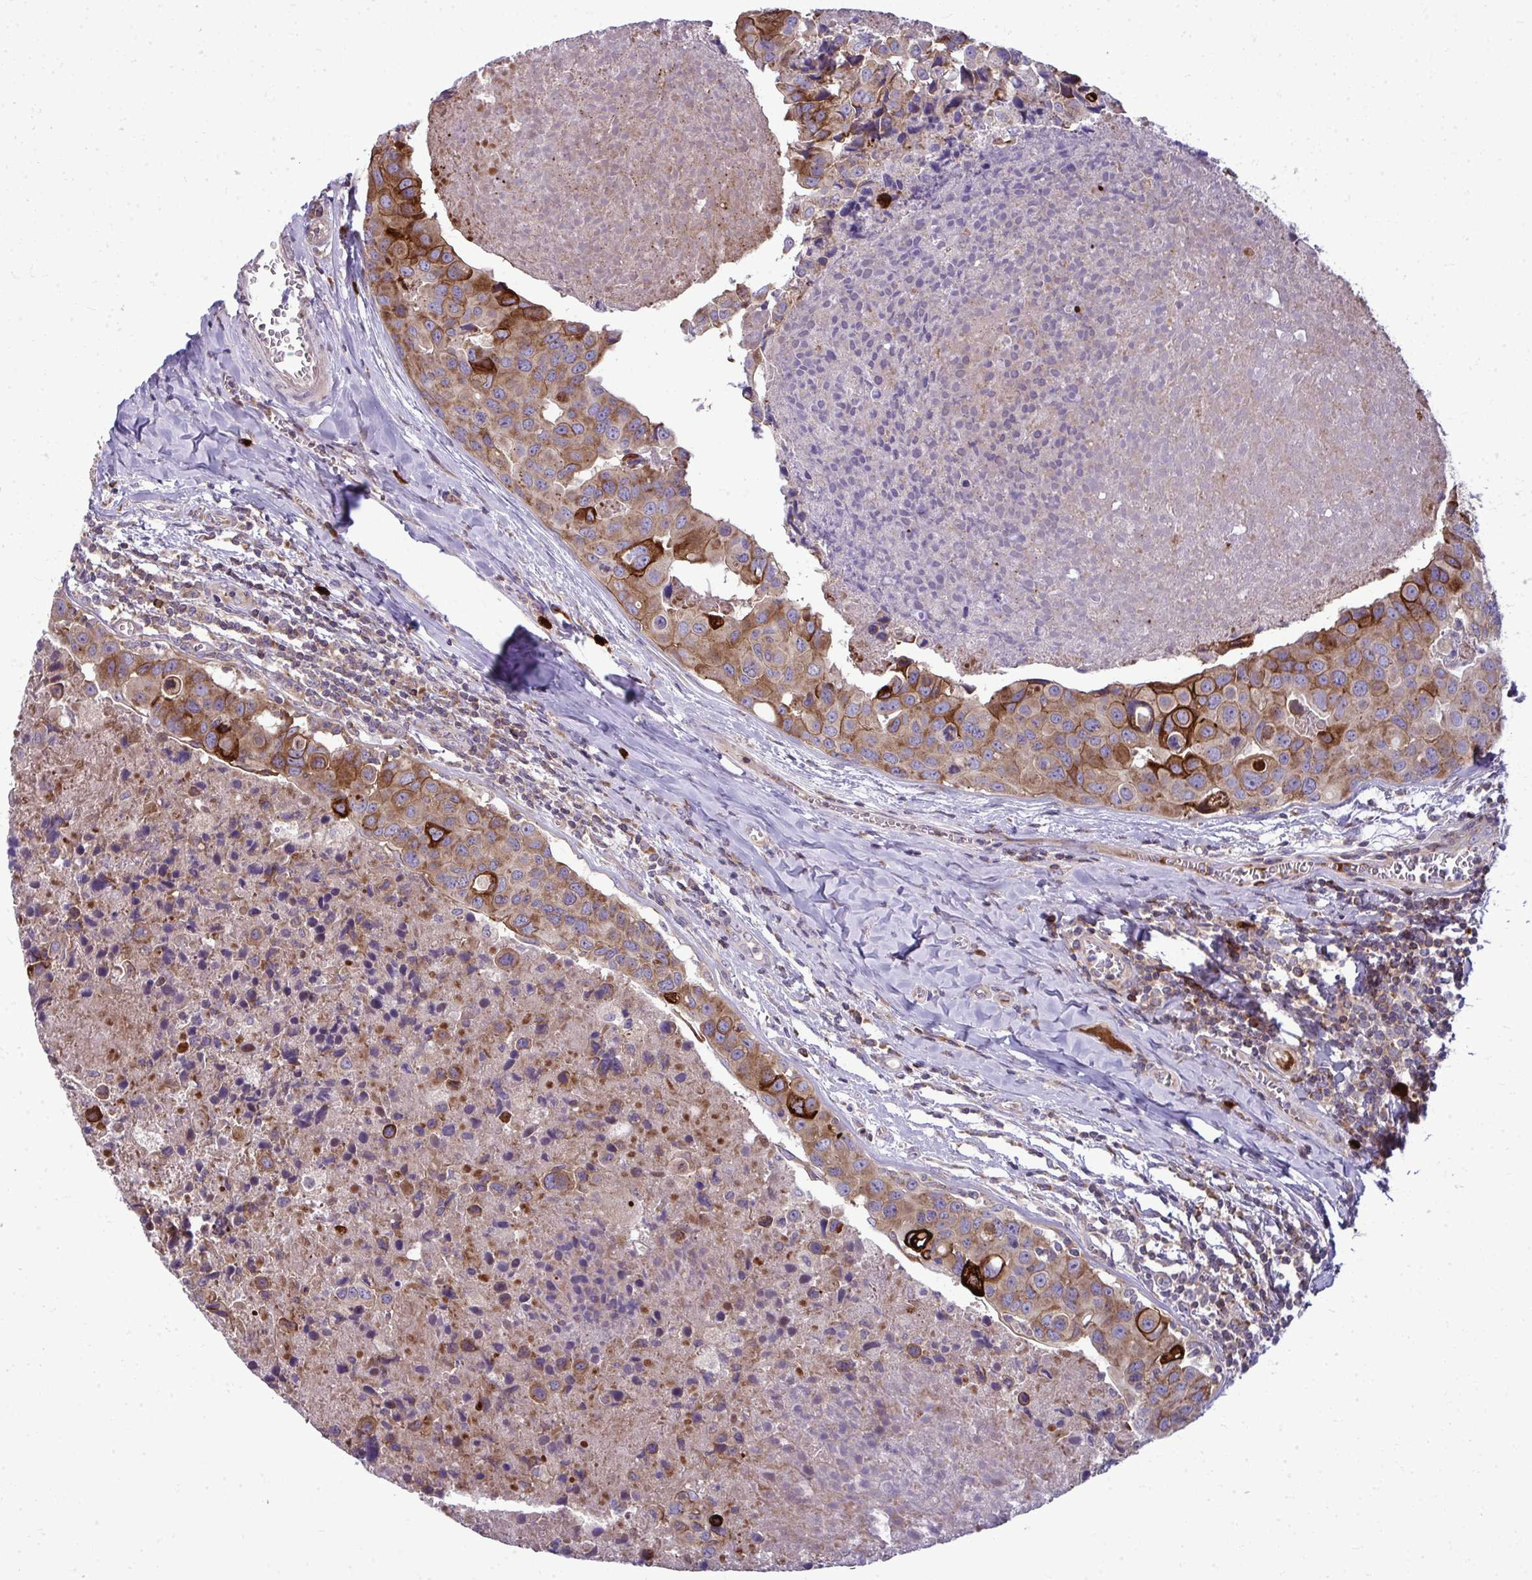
{"staining": {"intensity": "moderate", "quantity": ">75%", "location": "cytoplasmic/membranous"}, "tissue": "breast cancer", "cell_type": "Tumor cells", "image_type": "cancer", "snomed": [{"axis": "morphology", "description": "Duct carcinoma"}, {"axis": "topography", "description": "Breast"}], "caption": "An image showing moderate cytoplasmic/membranous expression in about >75% of tumor cells in breast invasive ductal carcinoma, as visualized by brown immunohistochemical staining.", "gene": "GFPT2", "patient": {"sex": "female", "age": 24}}